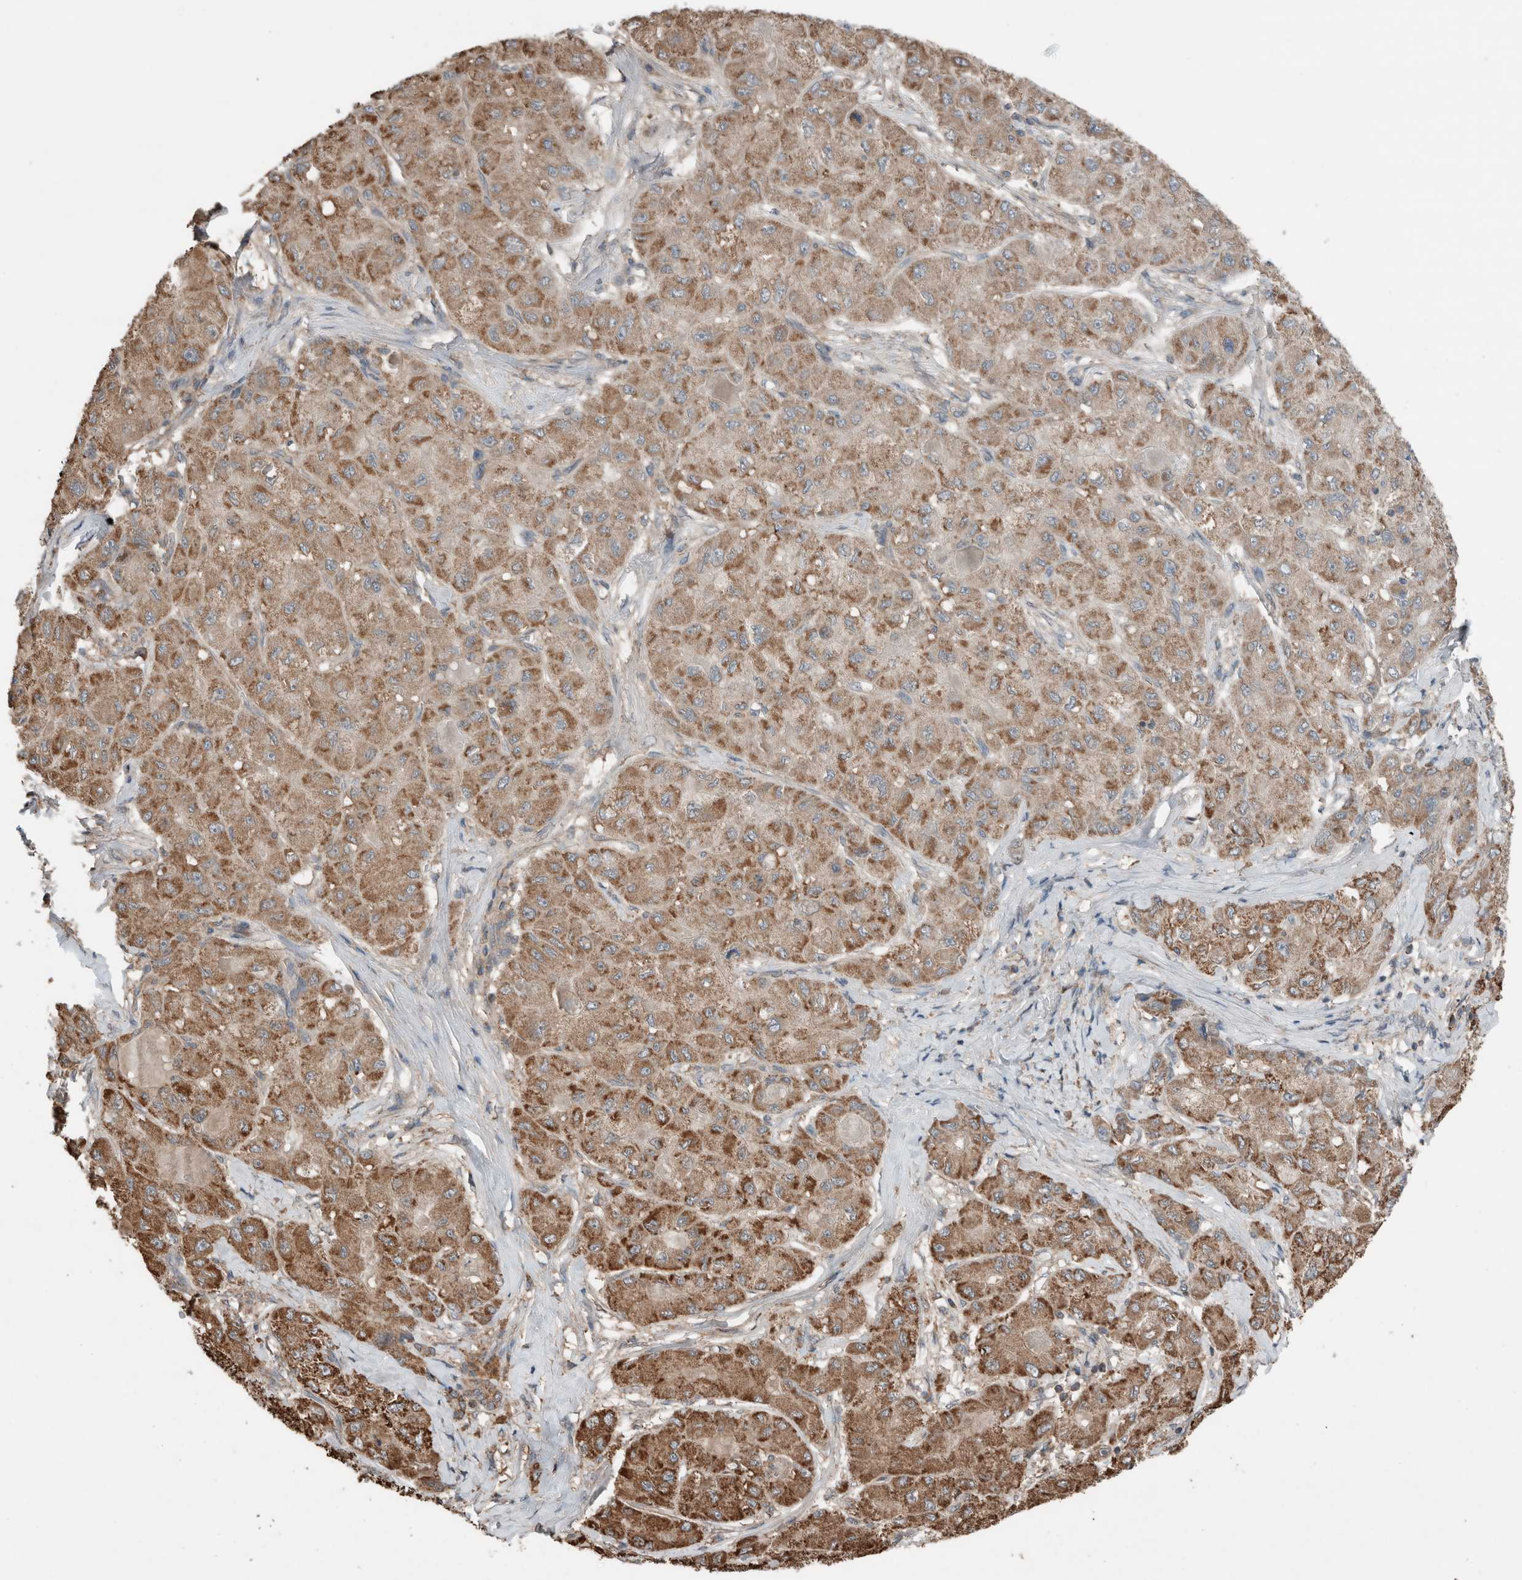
{"staining": {"intensity": "moderate", "quantity": ">75%", "location": "cytoplasmic/membranous"}, "tissue": "liver cancer", "cell_type": "Tumor cells", "image_type": "cancer", "snomed": [{"axis": "morphology", "description": "Carcinoma, Hepatocellular, NOS"}, {"axis": "topography", "description": "Liver"}], "caption": "Liver cancer stained with immunohistochemistry reveals moderate cytoplasmic/membranous positivity in approximately >75% of tumor cells.", "gene": "KLK14", "patient": {"sex": "male", "age": 80}}